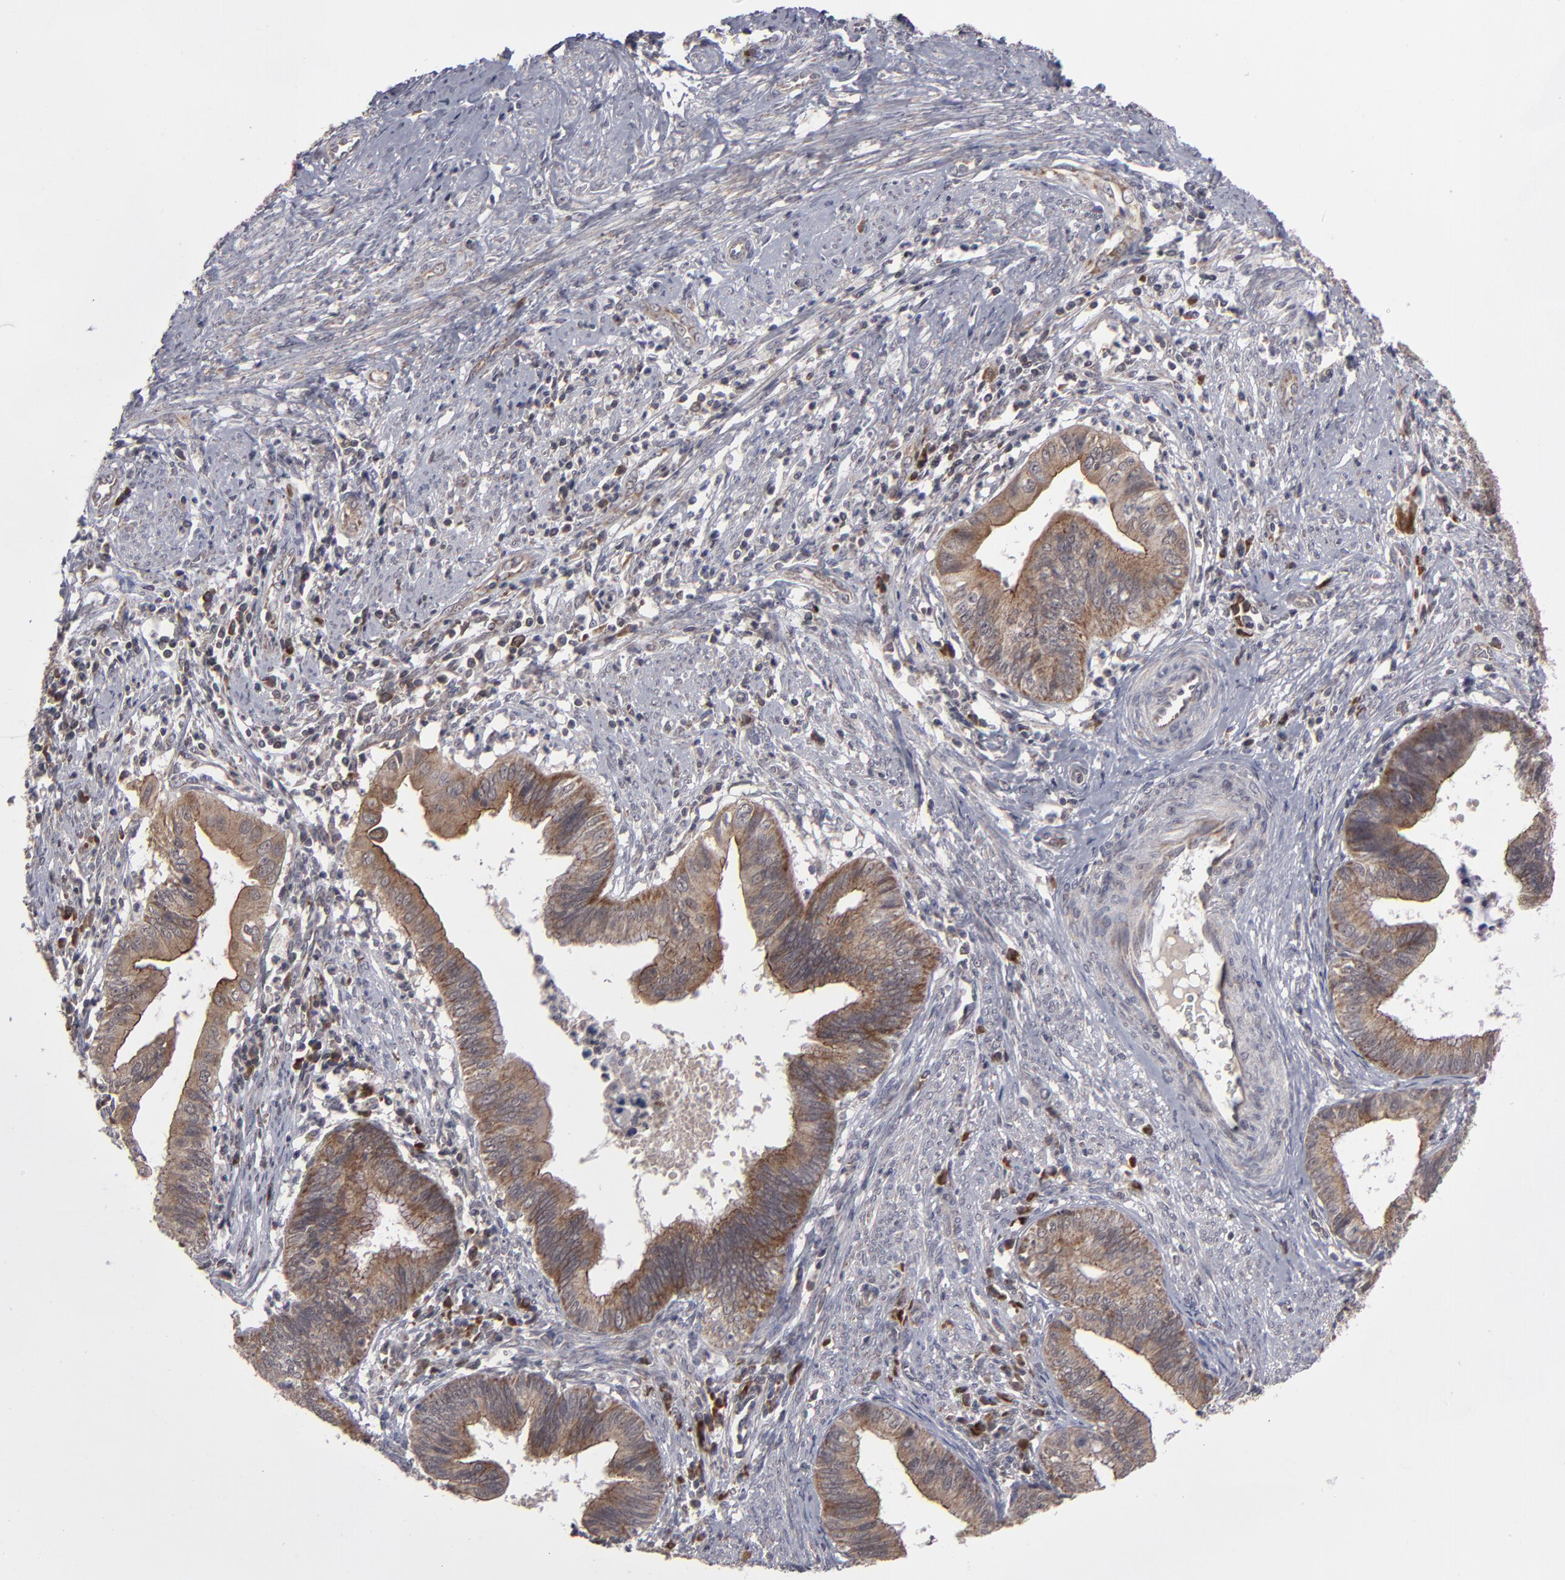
{"staining": {"intensity": "weak", "quantity": ">75%", "location": "cytoplasmic/membranous"}, "tissue": "cervical cancer", "cell_type": "Tumor cells", "image_type": "cancer", "snomed": [{"axis": "morphology", "description": "Adenocarcinoma, NOS"}, {"axis": "topography", "description": "Cervix"}], "caption": "IHC image of human adenocarcinoma (cervical) stained for a protein (brown), which shows low levels of weak cytoplasmic/membranous expression in about >75% of tumor cells.", "gene": "GLCCI1", "patient": {"sex": "female", "age": 36}}